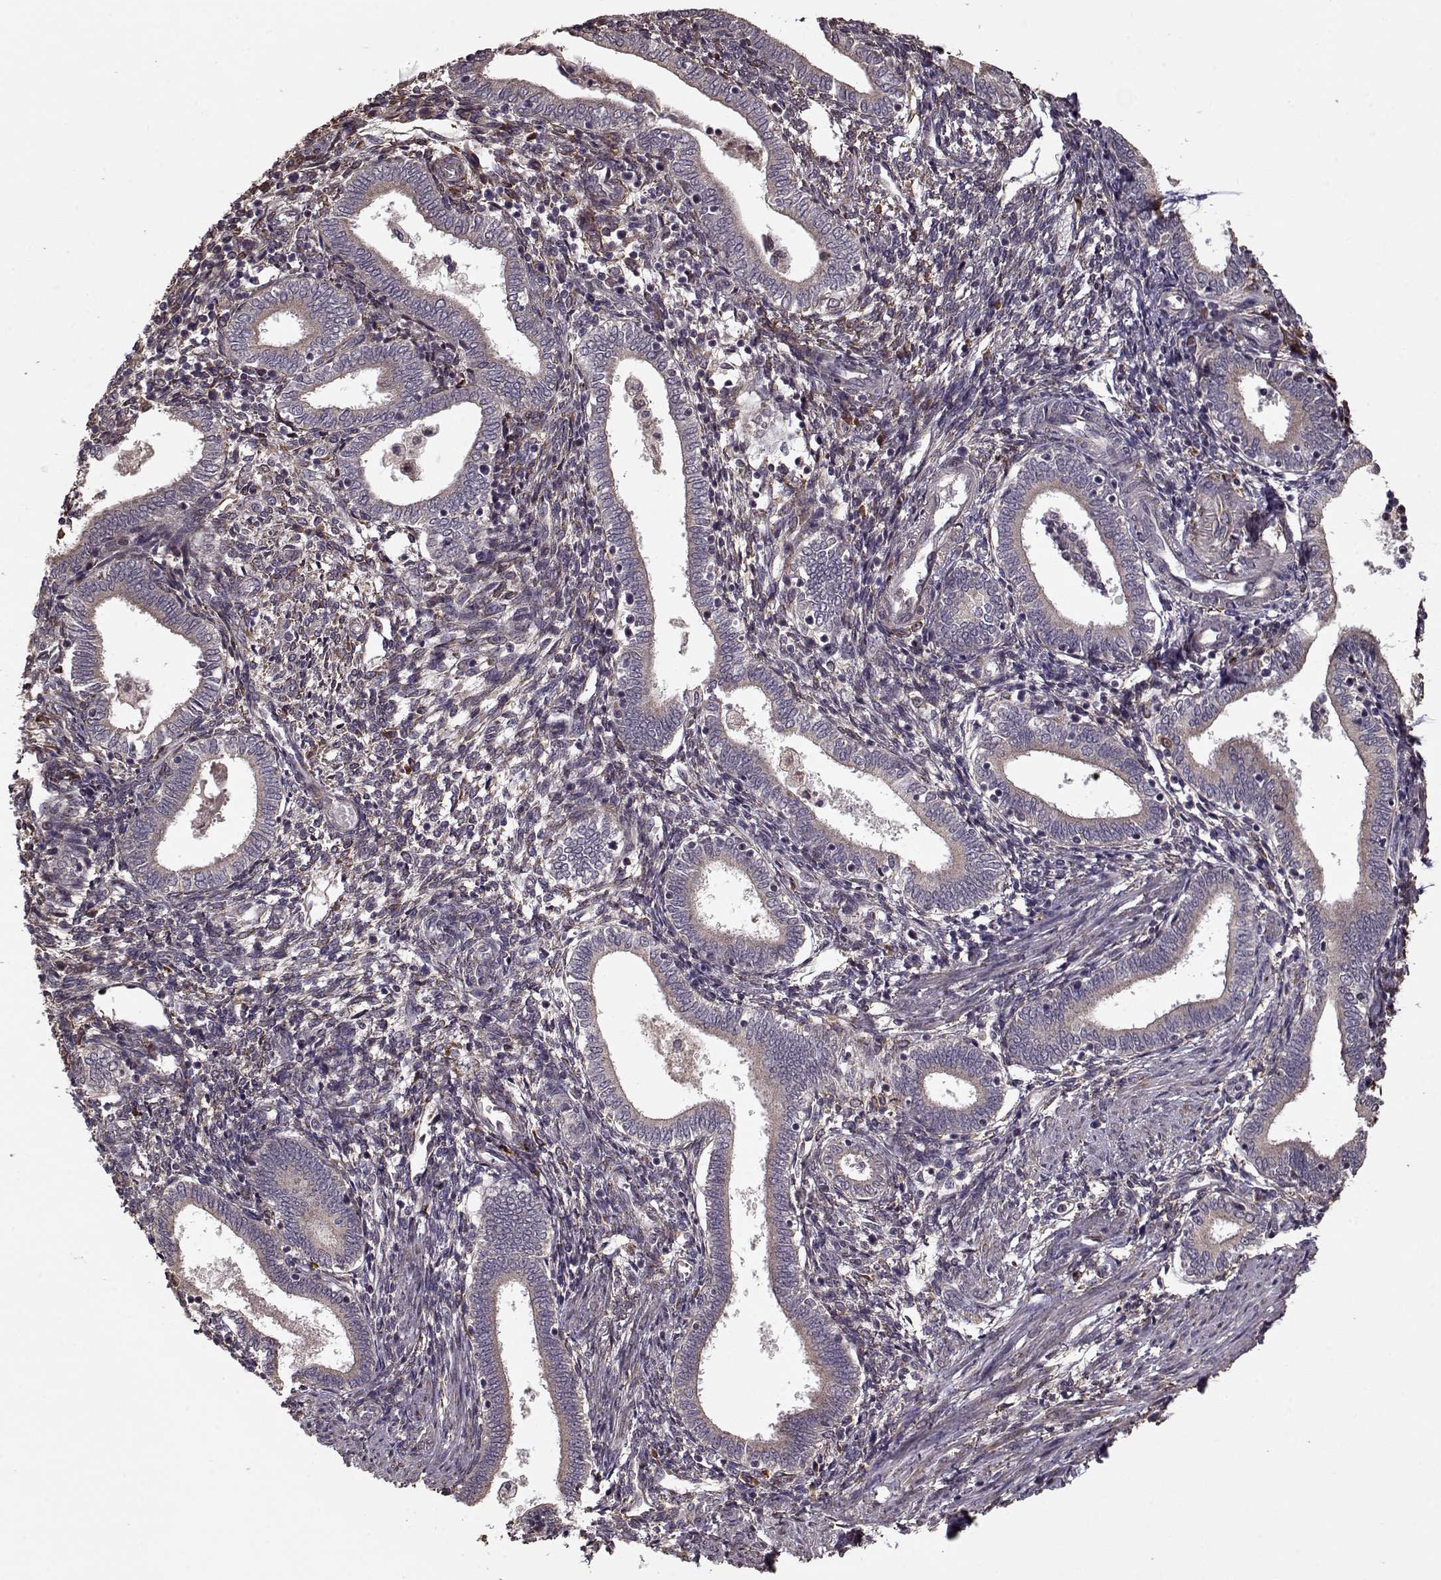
{"staining": {"intensity": "weak", "quantity": "<25%", "location": "cytoplasmic/membranous"}, "tissue": "endometrium", "cell_type": "Cells in endometrial stroma", "image_type": "normal", "snomed": [{"axis": "morphology", "description": "Normal tissue, NOS"}, {"axis": "topography", "description": "Endometrium"}], "caption": "The image shows no significant positivity in cells in endometrial stroma of endometrium.", "gene": "IMMP1L", "patient": {"sex": "female", "age": 42}}